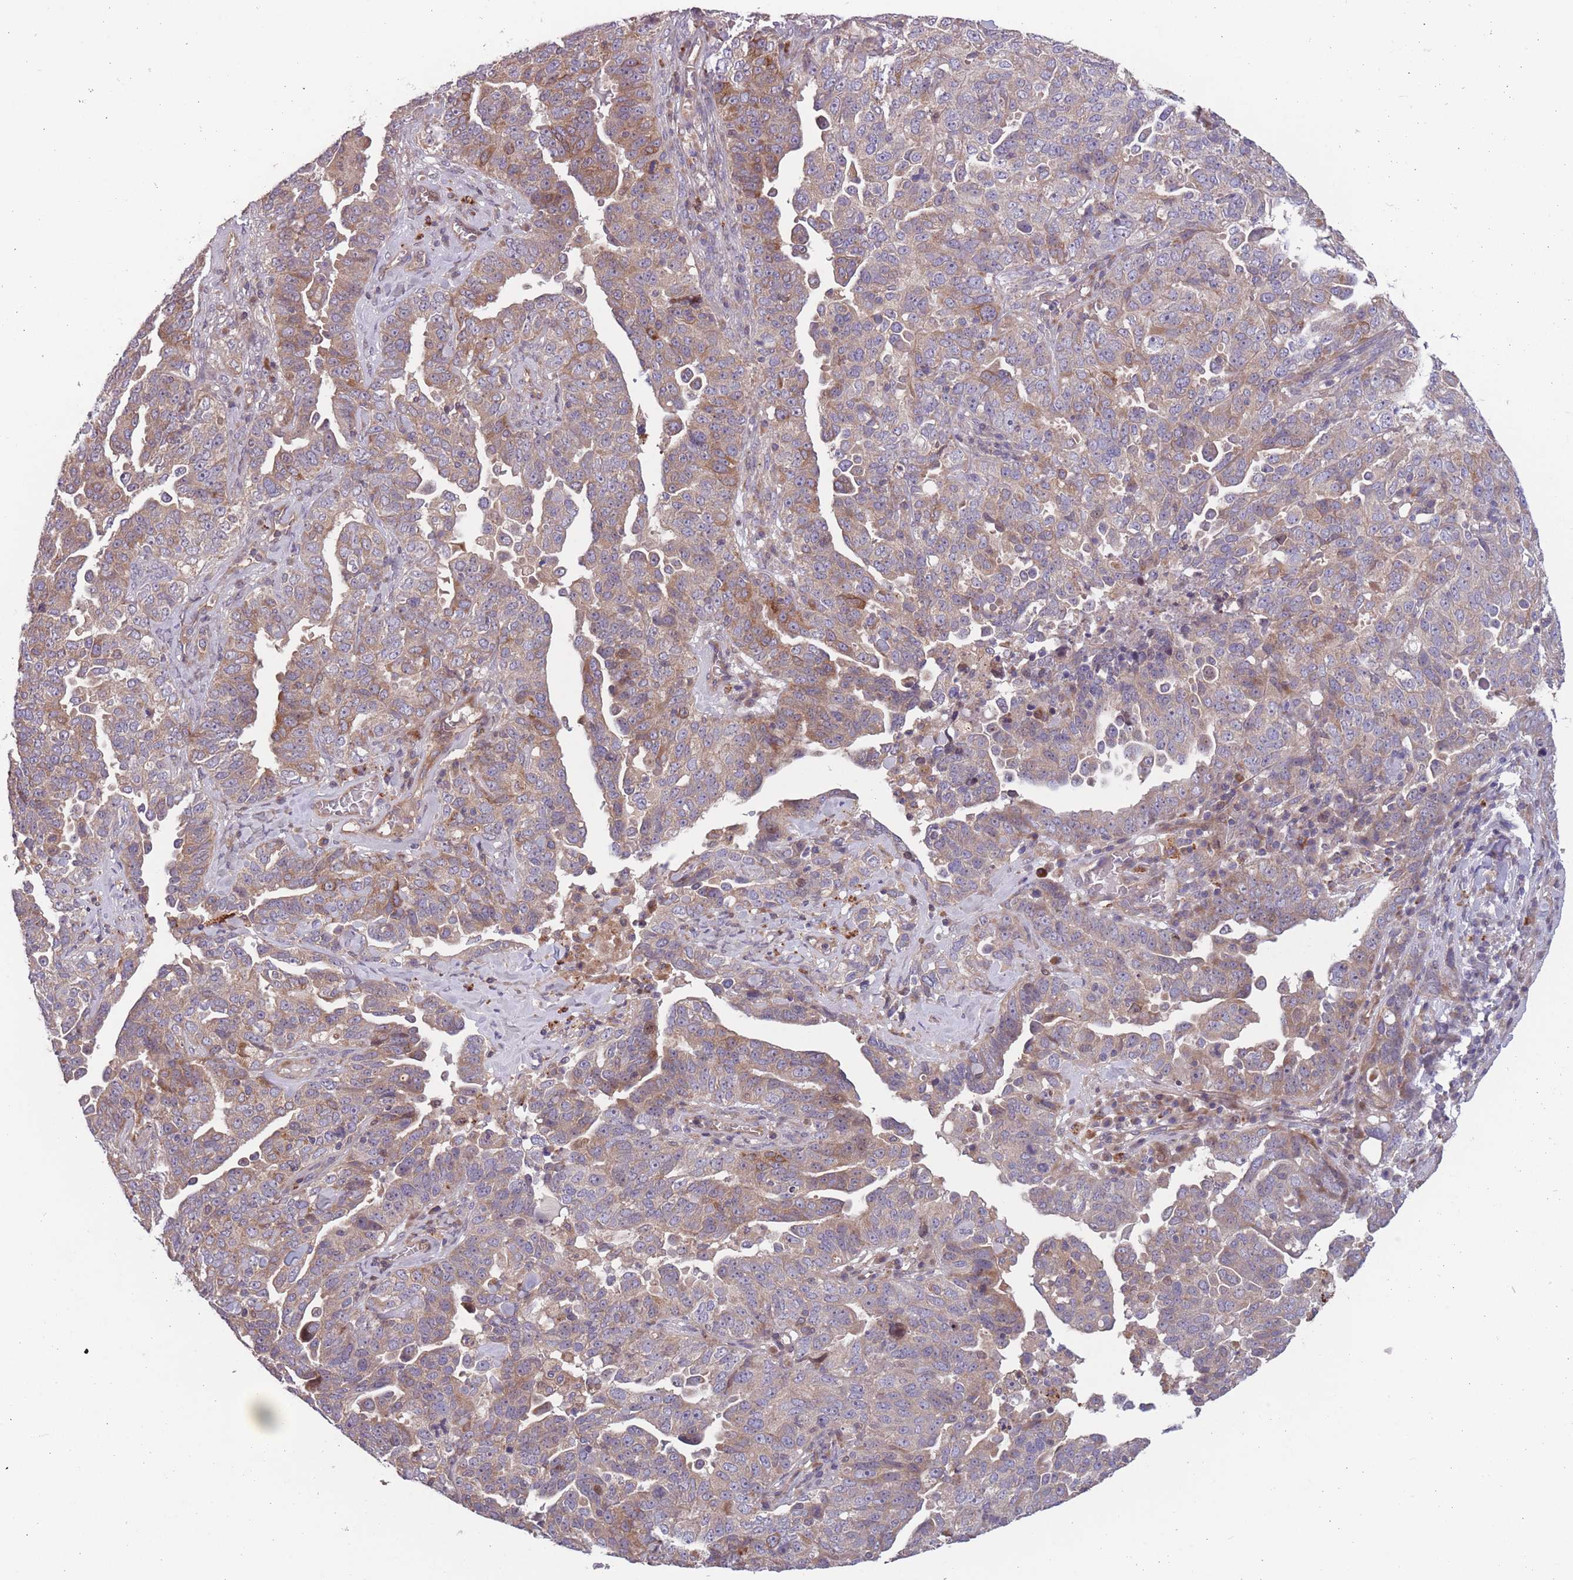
{"staining": {"intensity": "moderate", "quantity": "25%-75%", "location": "cytoplasmic/membranous"}, "tissue": "ovarian cancer", "cell_type": "Tumor cells", "image_type": "cancer", "snomed": [{"axis": "morphology", "description": "Carcinoma, endometroid"}, {"axis": "topography", "description": "Ovary"}], "caption": "Ovarian cancer stained with DAB (3,3'-diaminobenzidine) immunohistochemistry reveals medium levels of moderate cytoplasmic/membranous positivity in about 25%-75% of tumor cells.", "gene": "ITPKC", "patient": {"sex": "female", "age": 62}}